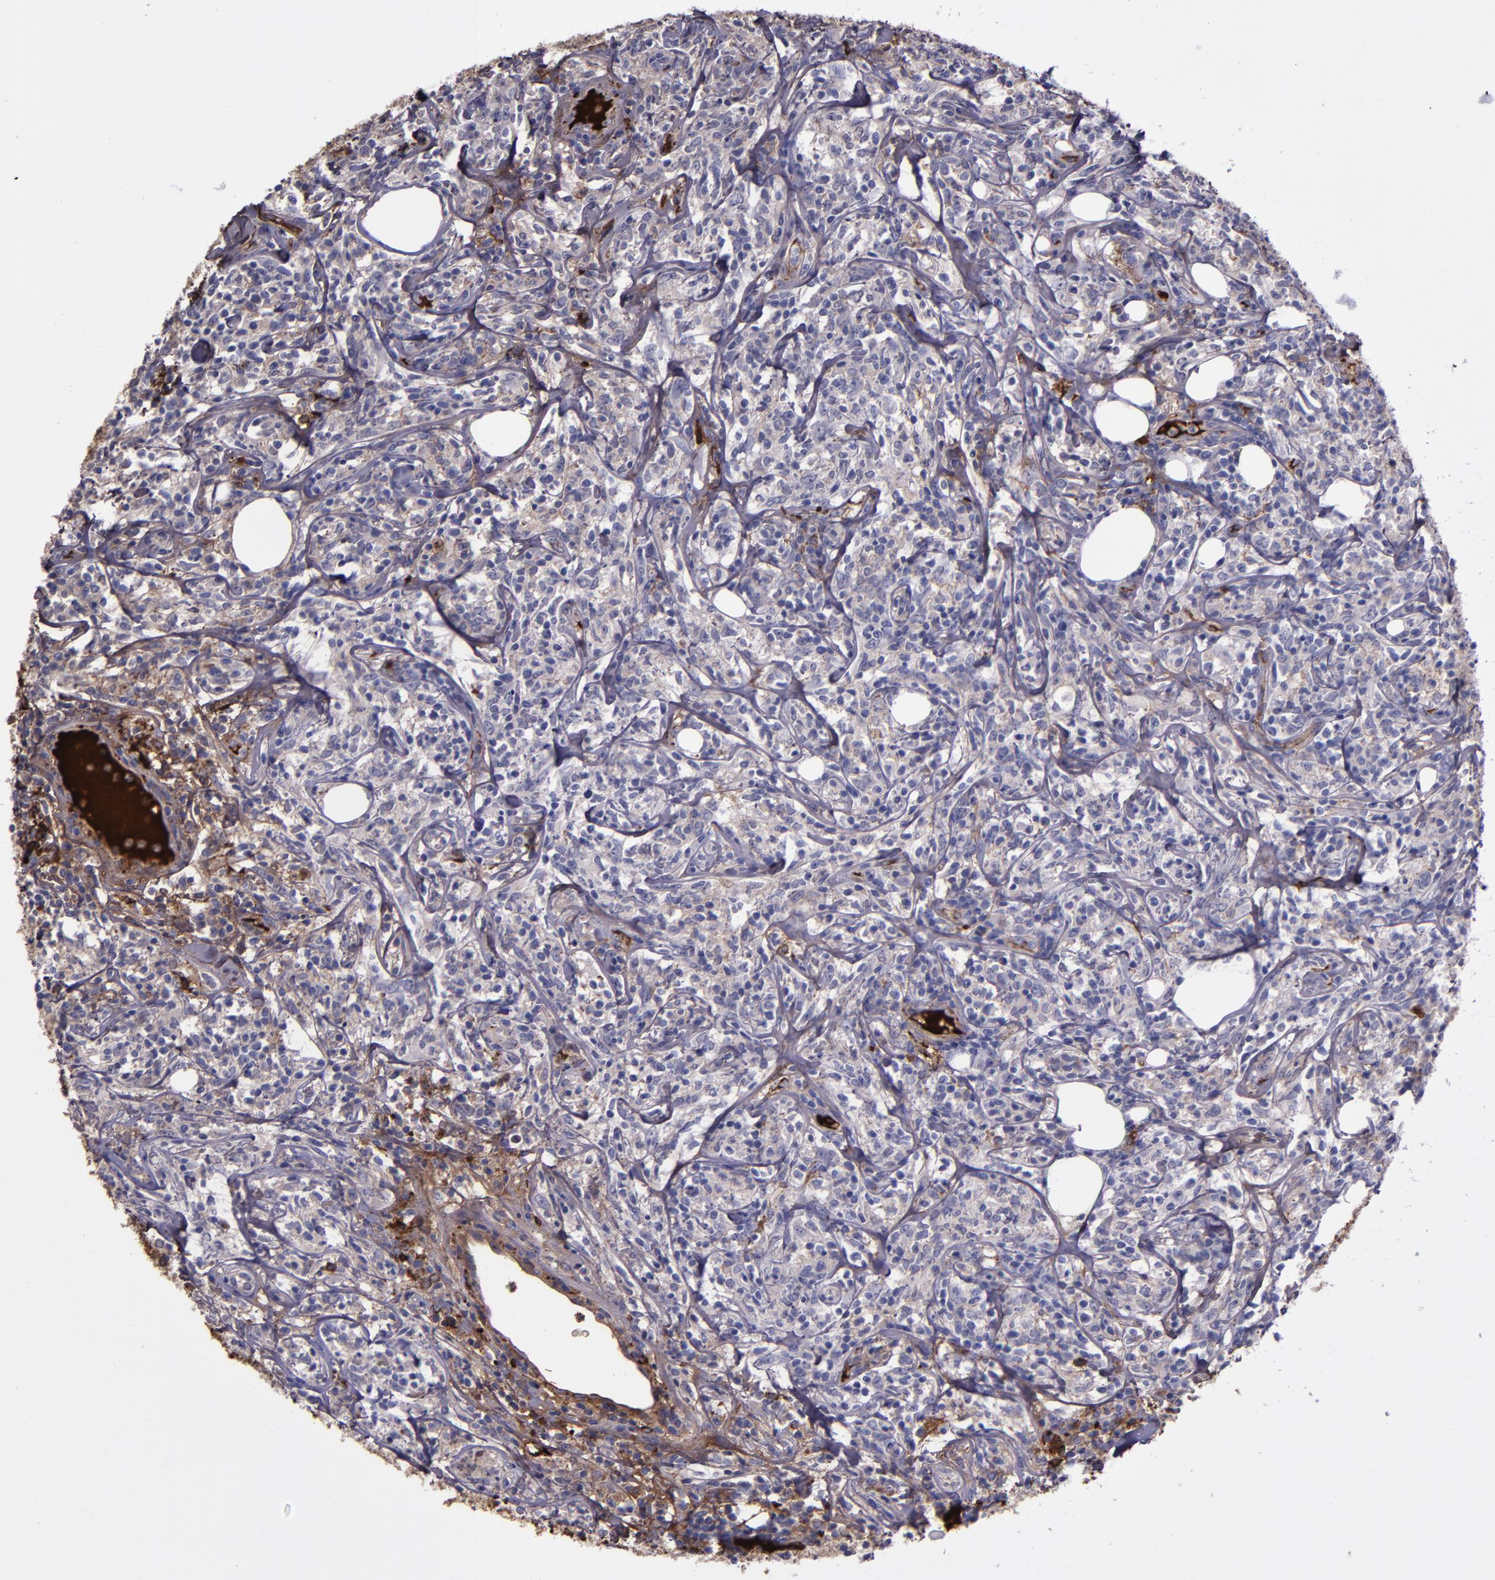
{"staining": {"intensity": "negative", "quantity": "none", "location": "none"}, "tissue": "lymphoma", "cell_type": "Tumor cells", "image_type": "cancer", "snomed": [{"axis": "morphology", "description": "Malignant lymphoma, non-Hodgkin's type, High grade"}, {"axis": "topography", "description": "Lymph node"}], "caption": "Immunohistochemical staining of human malignant lymphoma, non-Hodgkin's type (high-grade) demonstrates no significant expression in tumor cells. (DAB immunohistochemistry (IHC) with hematoxylin counter stain).", "gene": "A2M", "patient": {"sex": "female", "age": 84}}